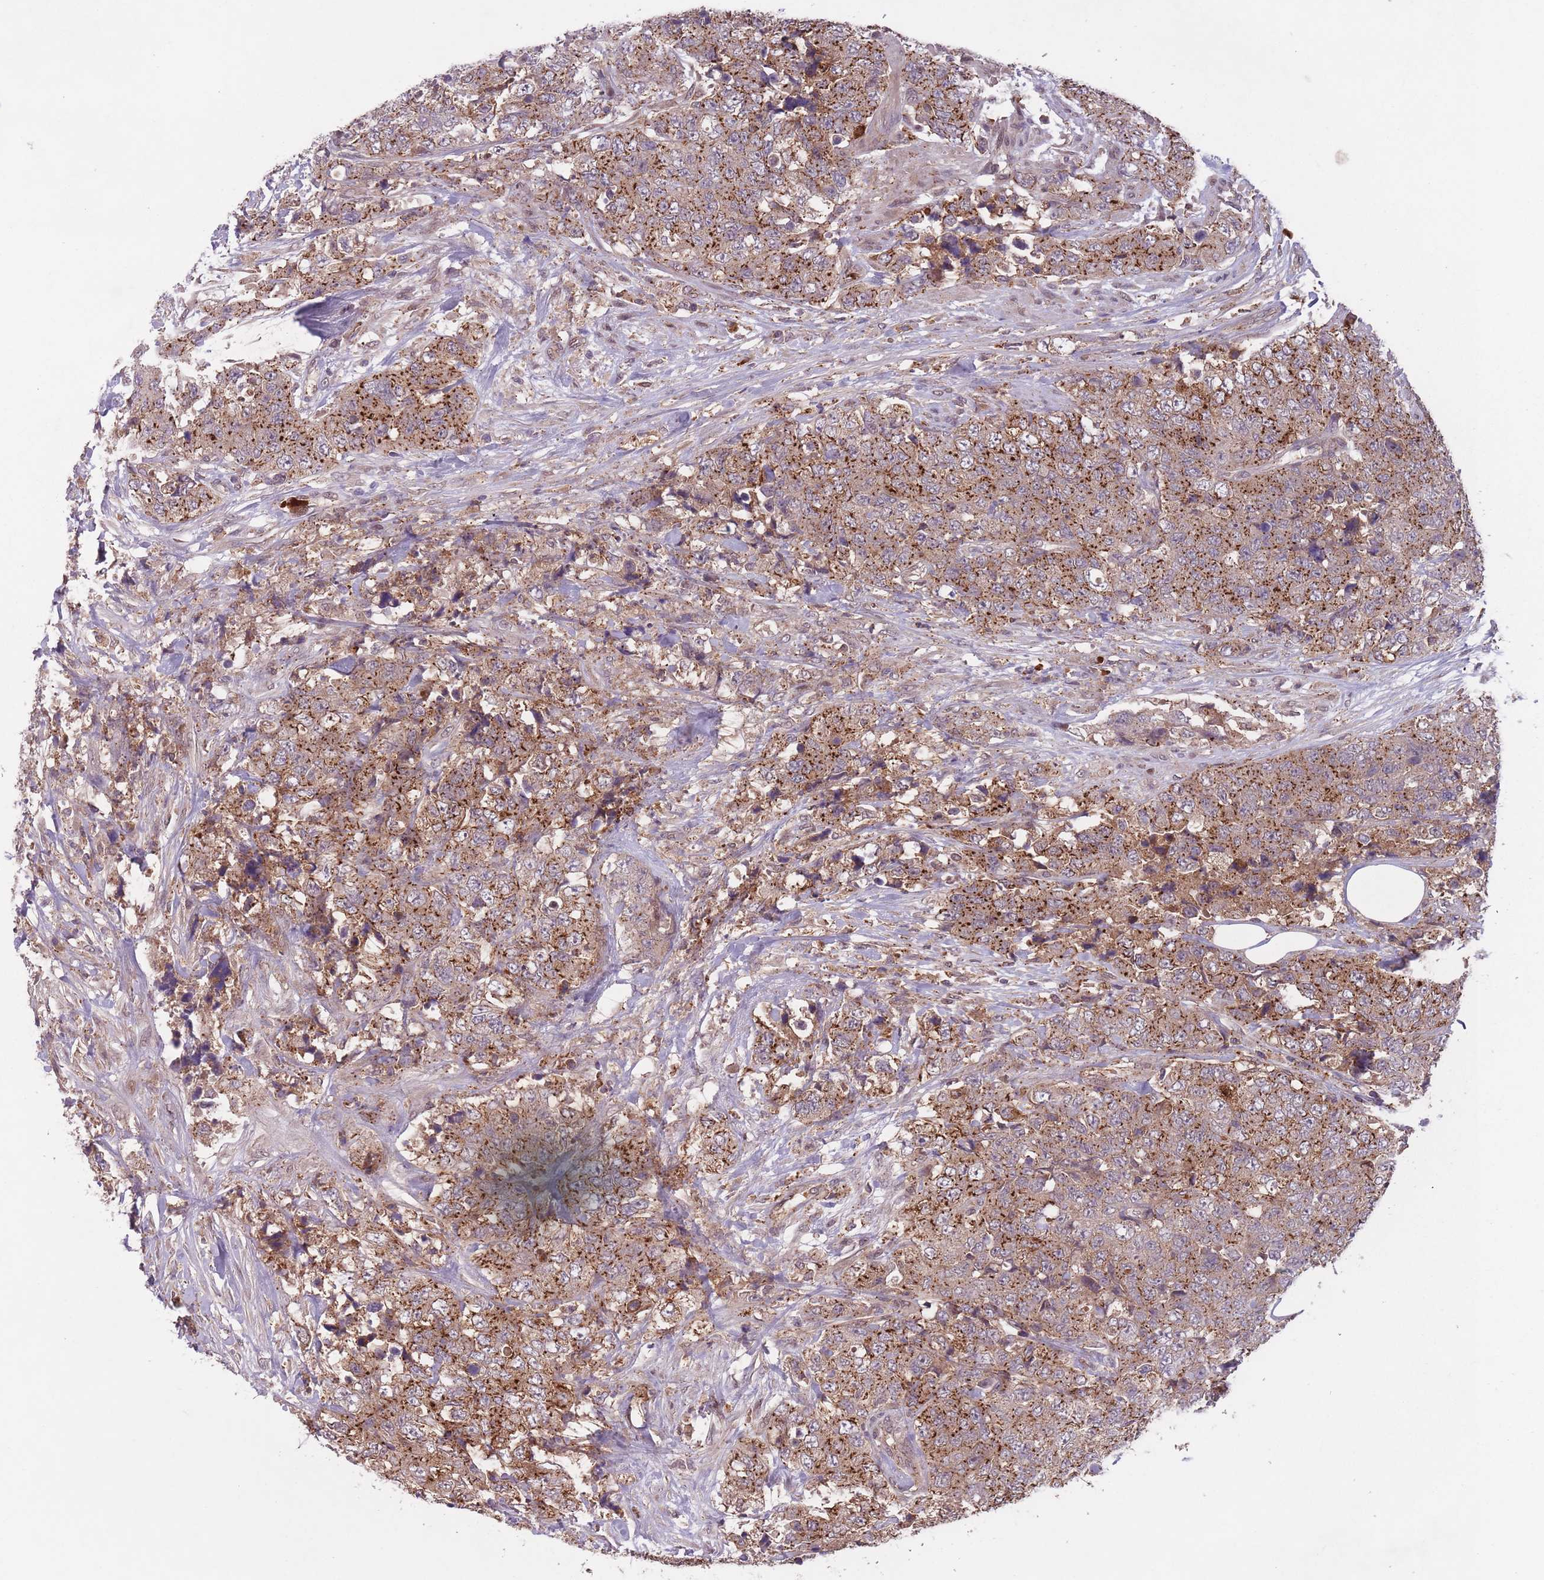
{"staining": {"intensity": "strong", "quantity": ">75%", "location": "cytoplasmic/membranous"}, "tissue": "urothelial cancer", "cell_type": "Tumor cells", "image_type": "cancer", "snomed": [{"axis": "morphology", "description": "Urothelial carcinoma, High grade"}, {"axis": "topography", "description": "Urinary bladder"}], "caption": "Tumor cells demonstrate high levels of strong cytoplasmic/membranous staining in about >75% of cells in high-grade urothelial carcinoma. Nuclei are stained in blue.", "gene": "SECTM1", "patient": {"sex": "female", "age": 78}}